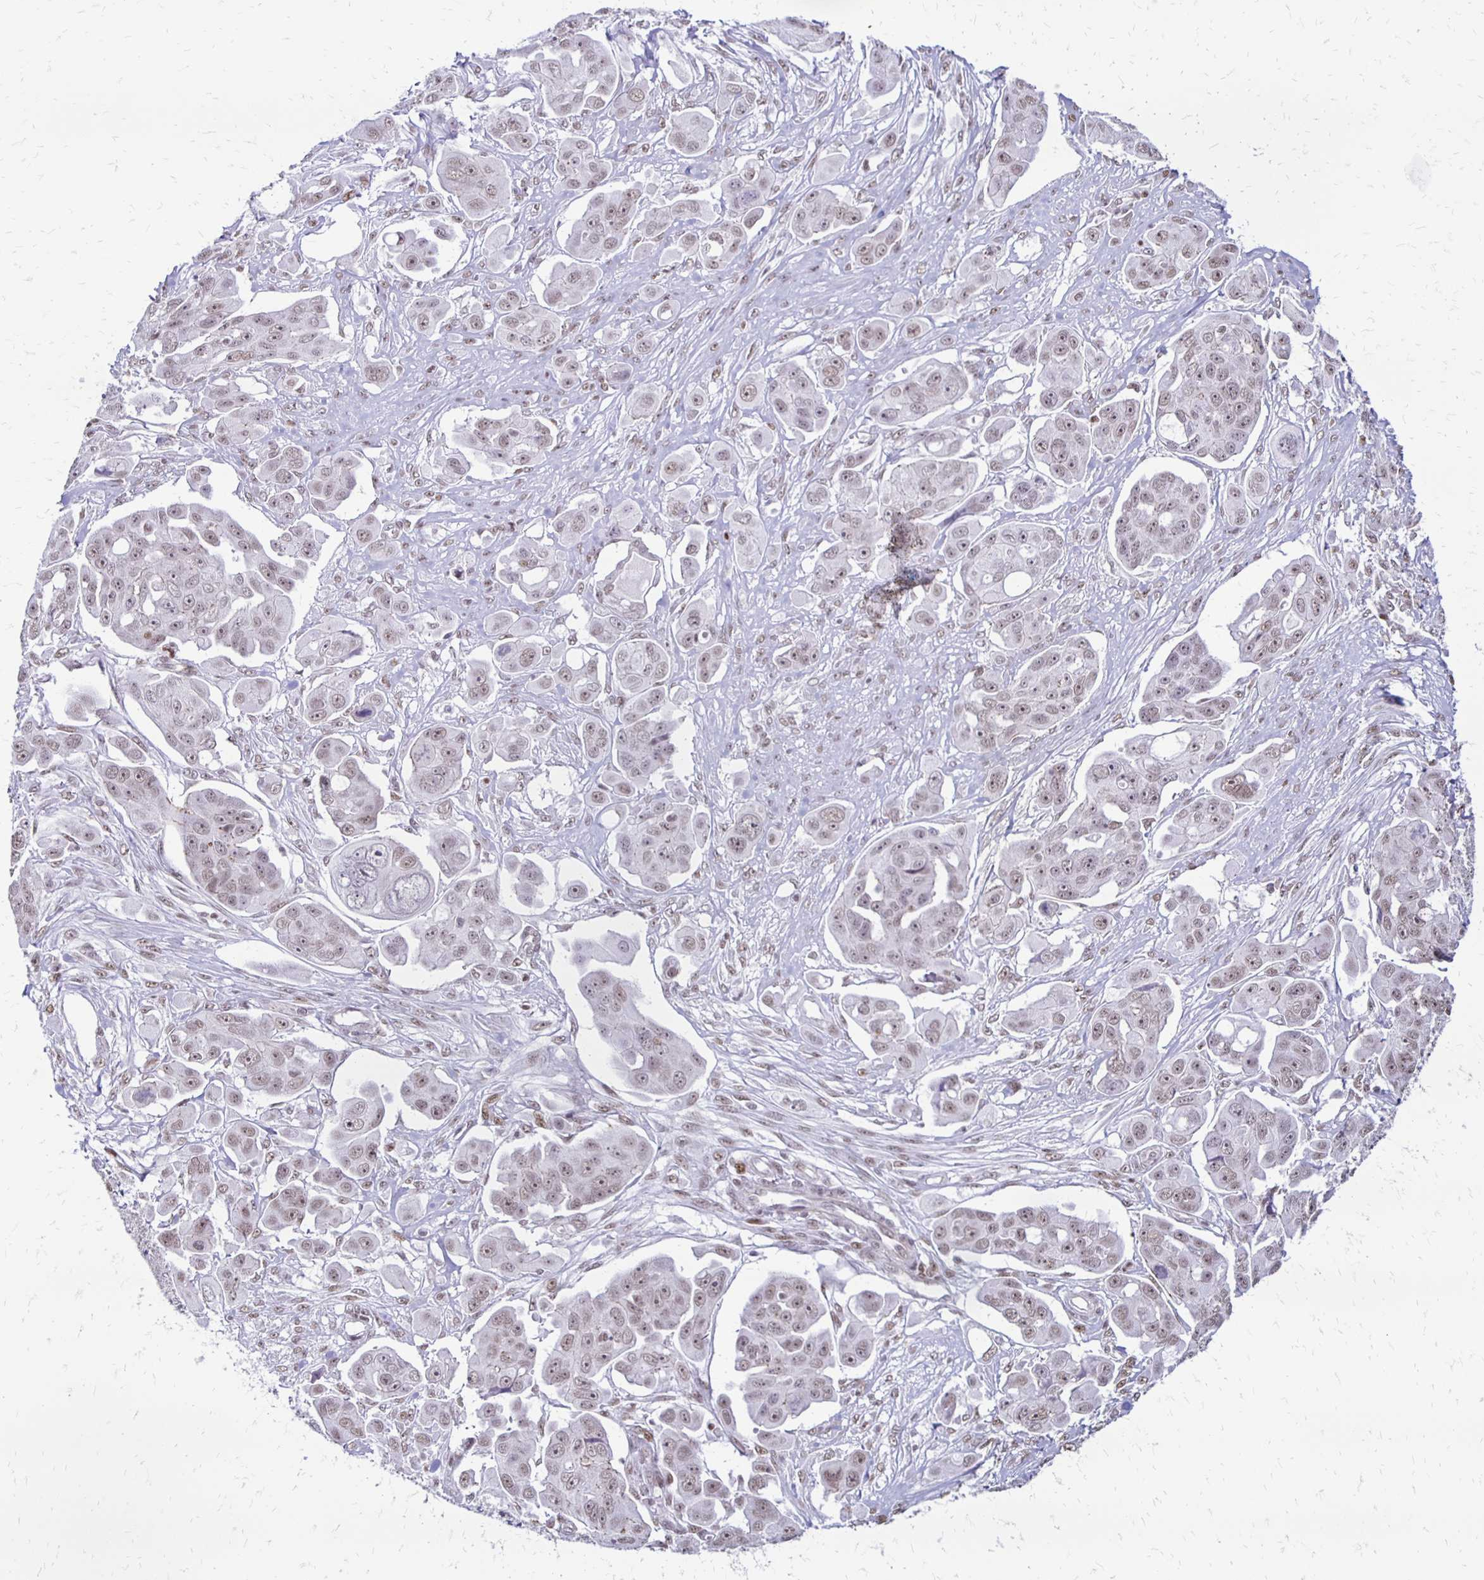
{"staining": {"intensity": "weak", "quantity": ">75%", "location": "nuclear"}, "tissue": "ovarian cancer", "cell_type": "Tumor cells", "image_type": "cancer", "snomed": [{"axis": "morphology", "description": "Carcinoma, endometroid"}, {"axis": "topography", "description": "Ovary"}], "caption": "Brown immunohistochemical staining in ovarian cancer shows weak nuclear expression in about >75% of tumor cells.", "gene": "DDB2", "patient": {"sex": "female", "age": 70}}